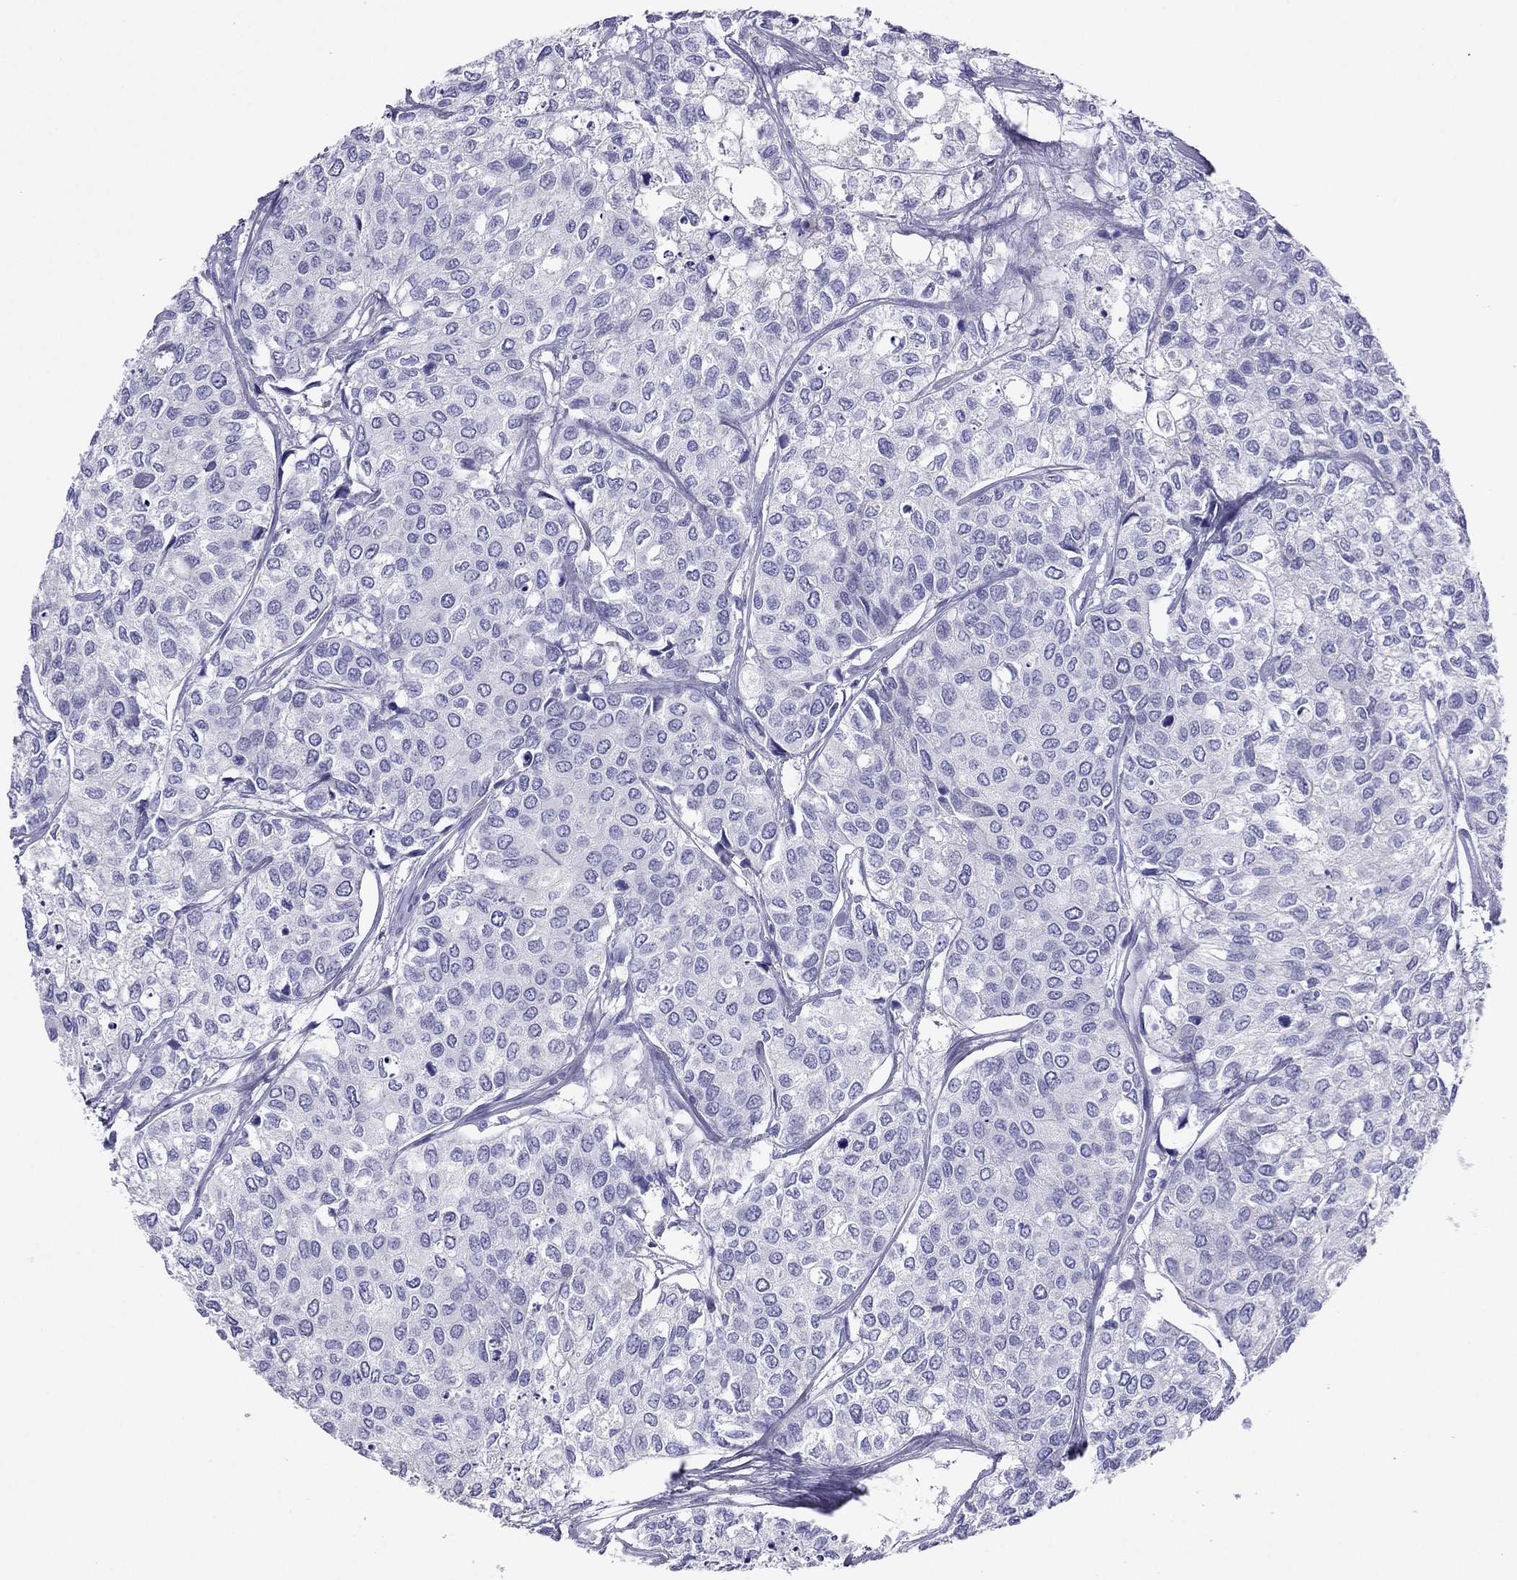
{"staining": {"intensity": "negative", "quantity": "none", "location": "none"}, "tissue": "urothelial cancer", "cell_type": "Tumor cells", "image_type": "cancer", "snomed": [{"axis": "morphology", "description": "Urothelial carcinoma, High grade"}, {"axis": "topography", "description": "Urinary bladder"}], "caption": "The image reveals no staining of tumor cells in urothelial carcinoma (high-grade).", "gene": "PCDHA6", "patient": {"sex": "male", "age": 73}}